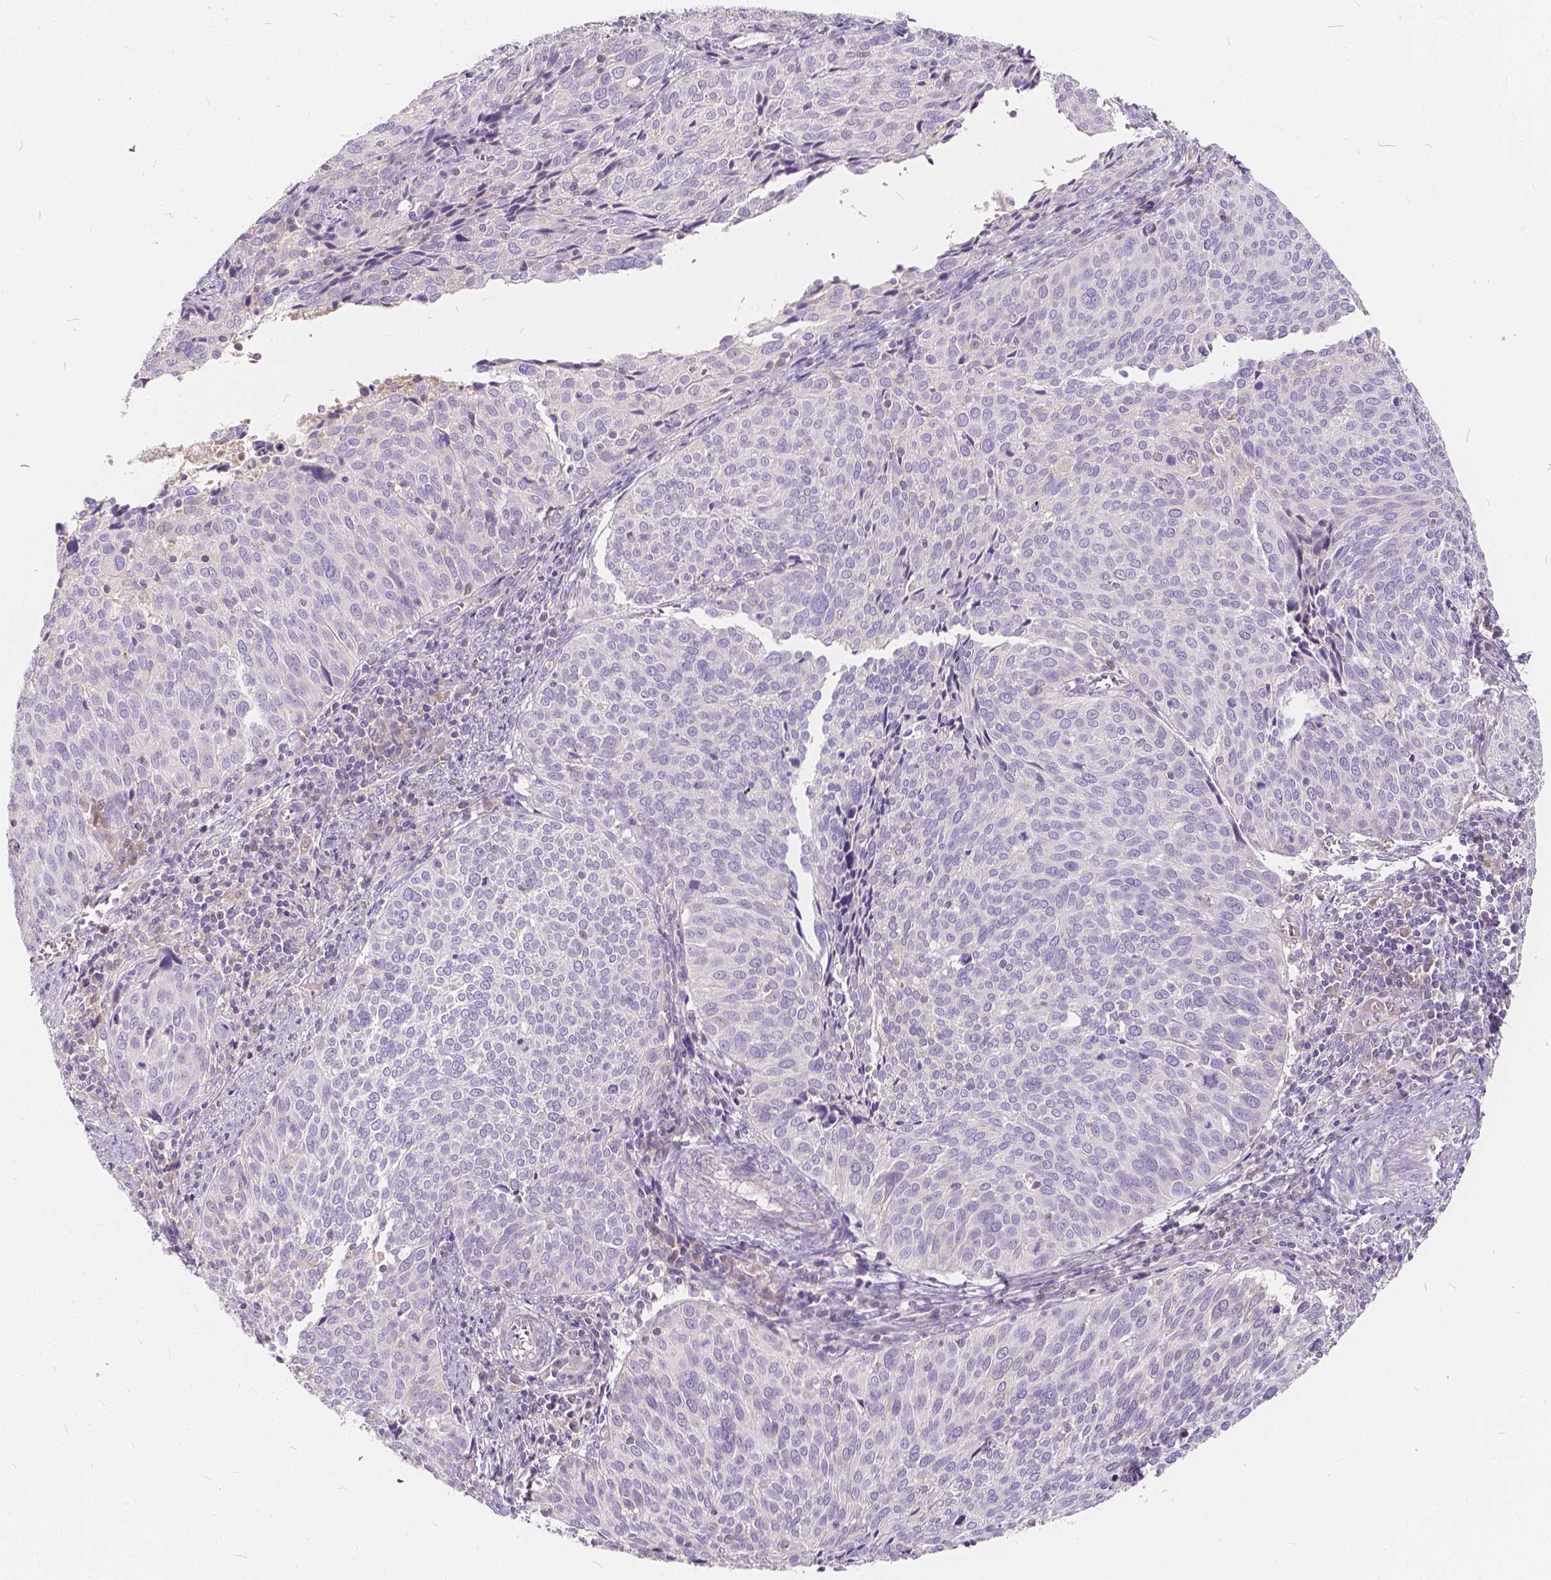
{"staining": {"intensity": "negative", "quantity": "none", "location": "none"}, "tissue": "cervical cancer", "cell_type": "Tumor cells", "image_type": "cancer", "snomed": [{"axis": "morphology", "description": "Squamous cell carcinoma, NOS"}, {"axis": "topography", "description": "Cervix"}], "caption": "Immunohistochemistry (IHC) of cervical squamous cell carcinoma shows no positivity in tumor cells. (DAB IHC, high magnification).", "gene": "KIAA0513", "patient": {"sex": "female", "age": 39}}